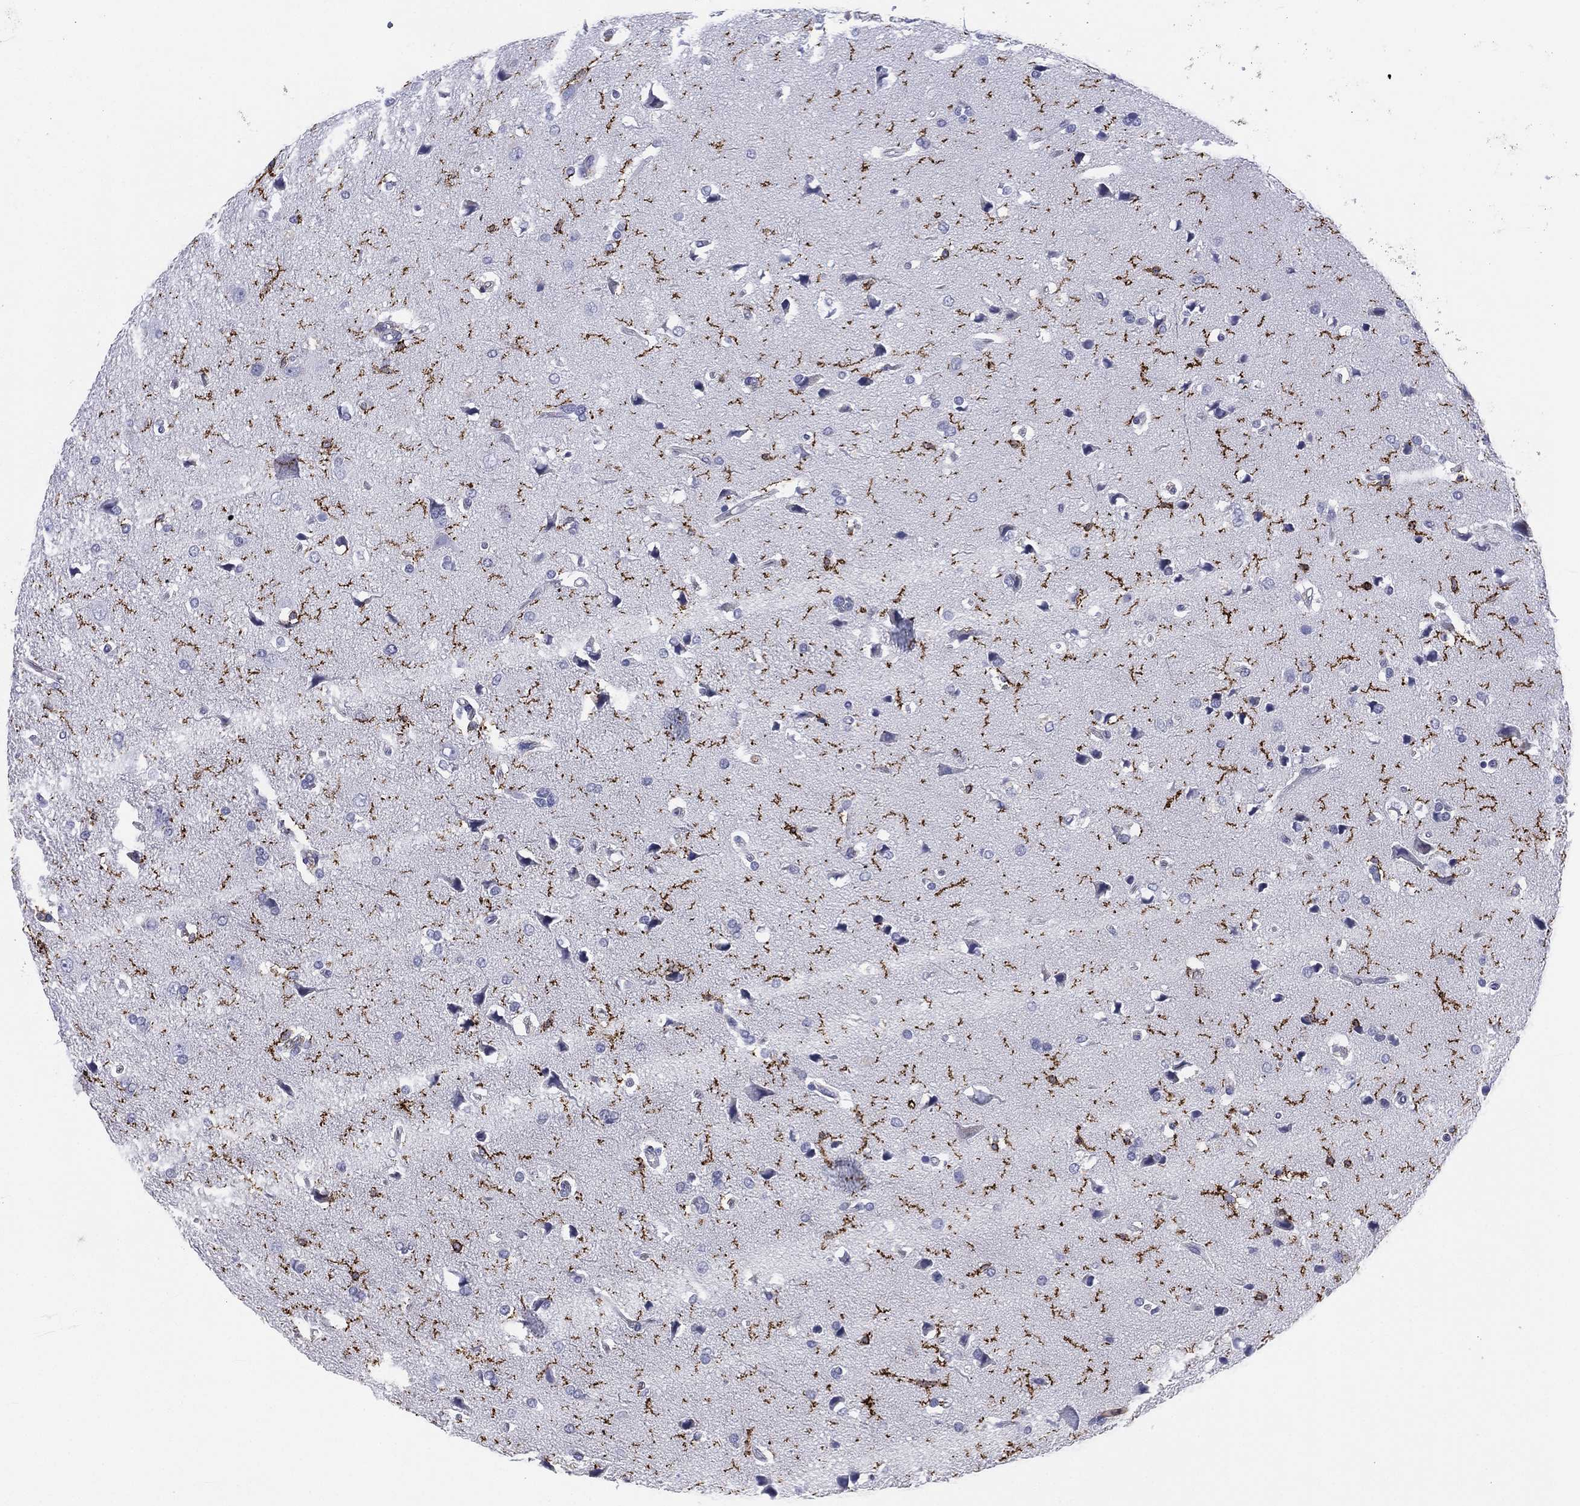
{"staining": {"intensity": "negative", "quantity": "none", "location": "none"}, "tissue": "glioma", "cell_type": "Tumor cells", "image_type": "cancer", "snomed": [{"axis": "morphology", "description": "Glioma, malignant, High grade"}, {"axis": "topography", "description": "Brain"}], "caption": "Glioma stained for a protein using immunohistochemistry (IHC) reveals no expression tumor cells.", "gene": "SELPLG", "patient": {"sex": "female", "age": 63}}